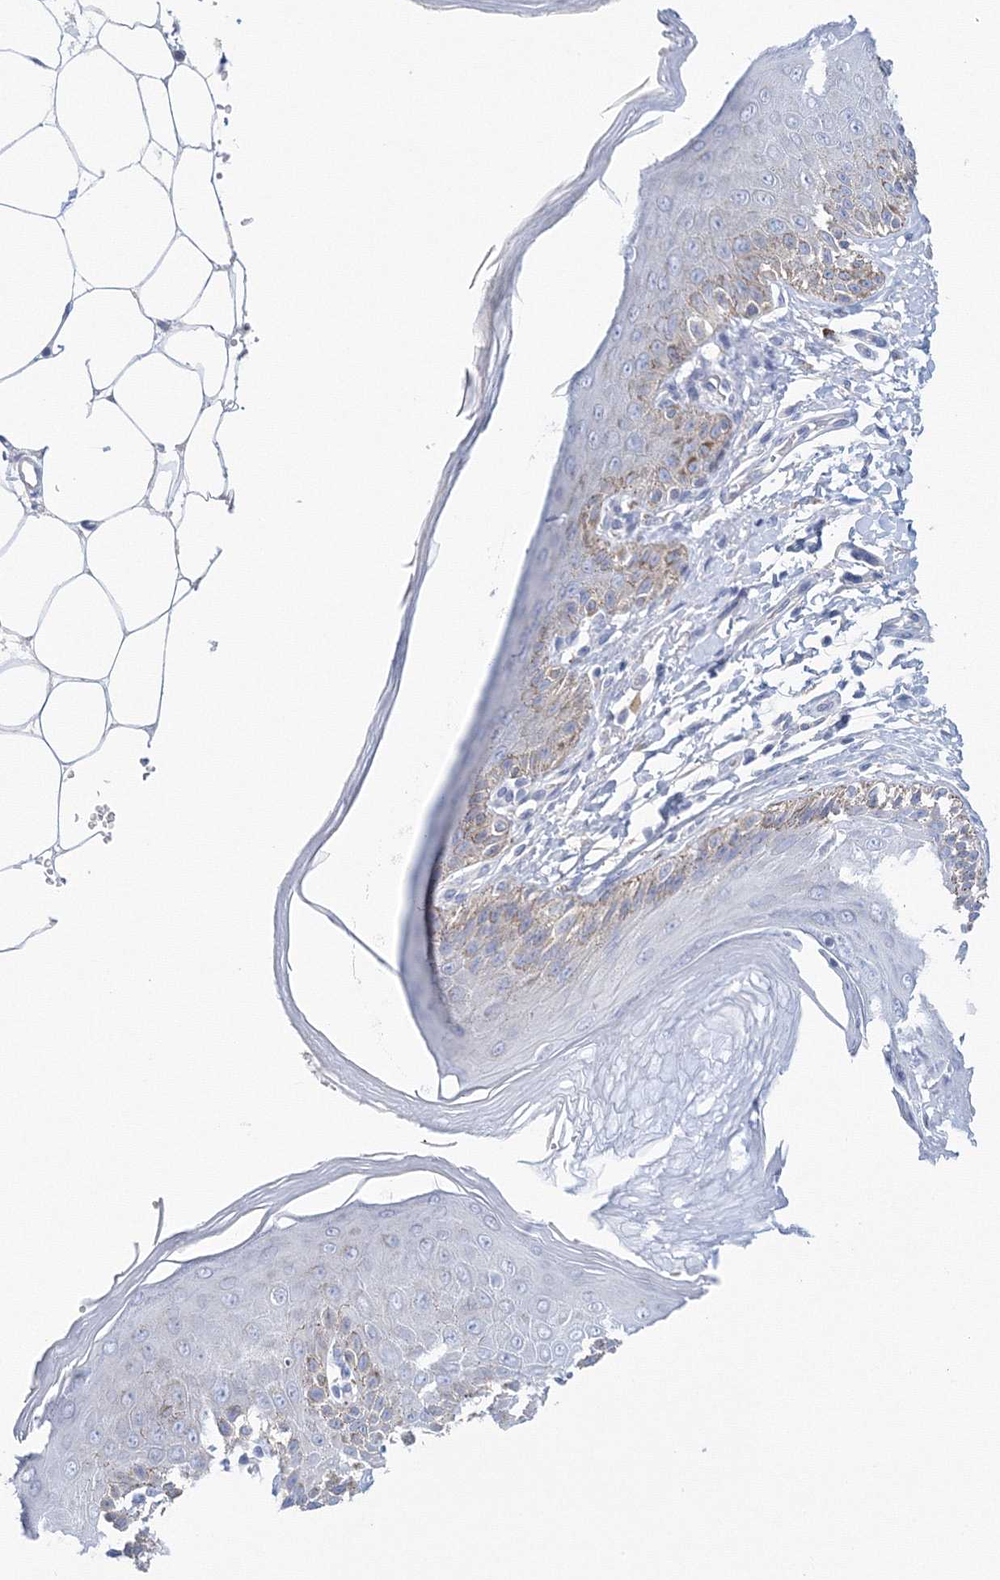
{"staining": {"intensity": "weak", "quantity": "<25%", "location": "cytoplasmic/membranous"}, "tissue": "skin", "cell_type": "Epidermal cells", "image_type": "normal", "snomed": [{"axis": "morphology", "description": "Normal tissue, NOS"}, {"axis": "topography", "description": "Anal"}], "caption": "Epidermal cells show no significant staining in benign skin.", "gene": "LRRIQ4", "patient": {"sex": "male", "age": 44}}